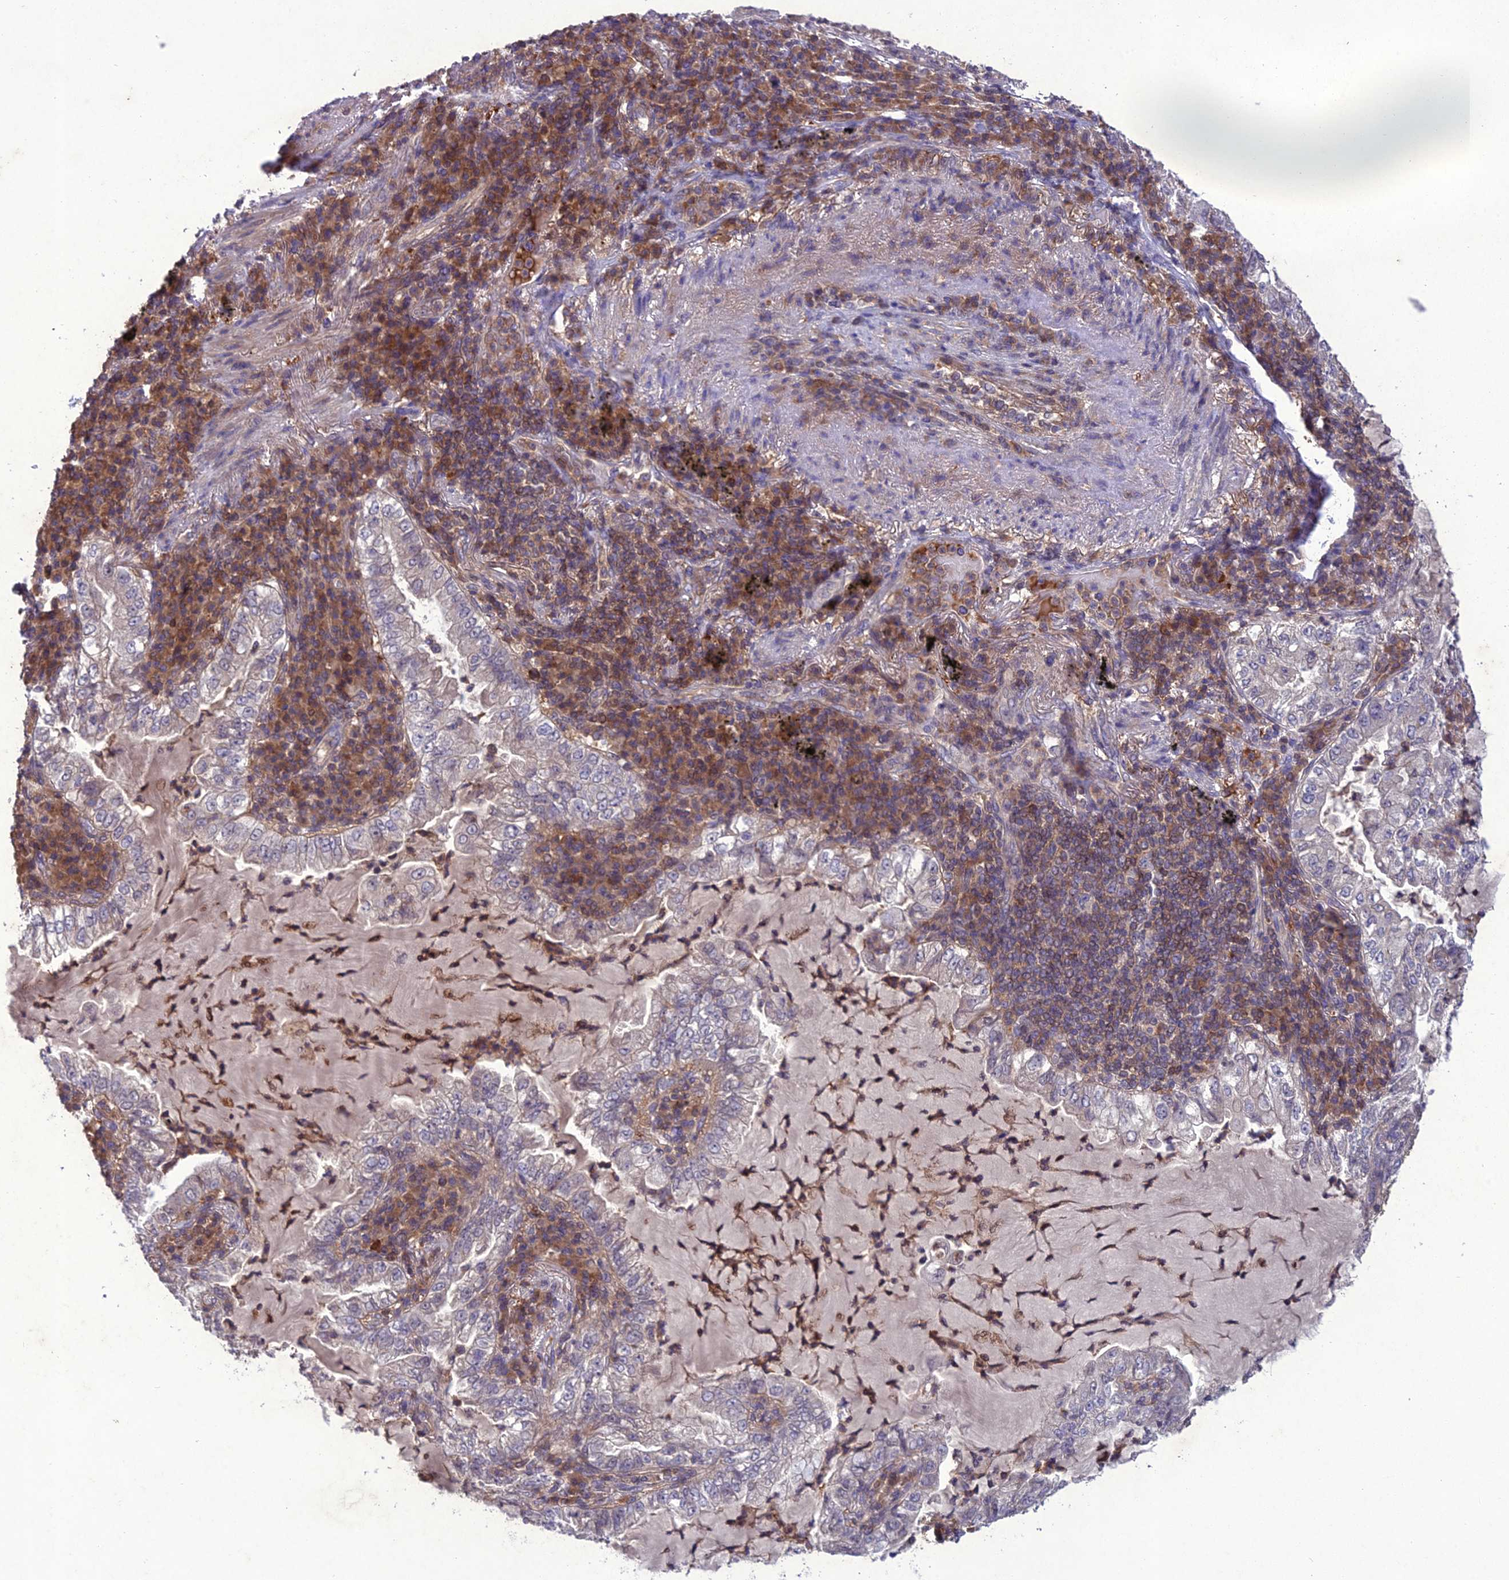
{"staining": {"intensity": "negative", "quantity": "none", "location": "none"}, "tissue": "lung cancer", "cell_type": "Tumor cells", "image_type": "cancer", "snomed": [{"axis": "morphology", "description": "Adenocarcinoma, NOS"}, {"axis": "topography", "description": "Lung"}], "caption": "Immunohistochemical staining of human lung cancer displays no significant positivity in tumor cells. Brightfield microscopy of immunohistochemistry (IHC) stained with DAB (3,3'-diaminobenzidine) (brown) and hematoxylin (blue), captured at high magnification.", "gene": "GDF6", "patient": {"sex": "female", "age": 73}}